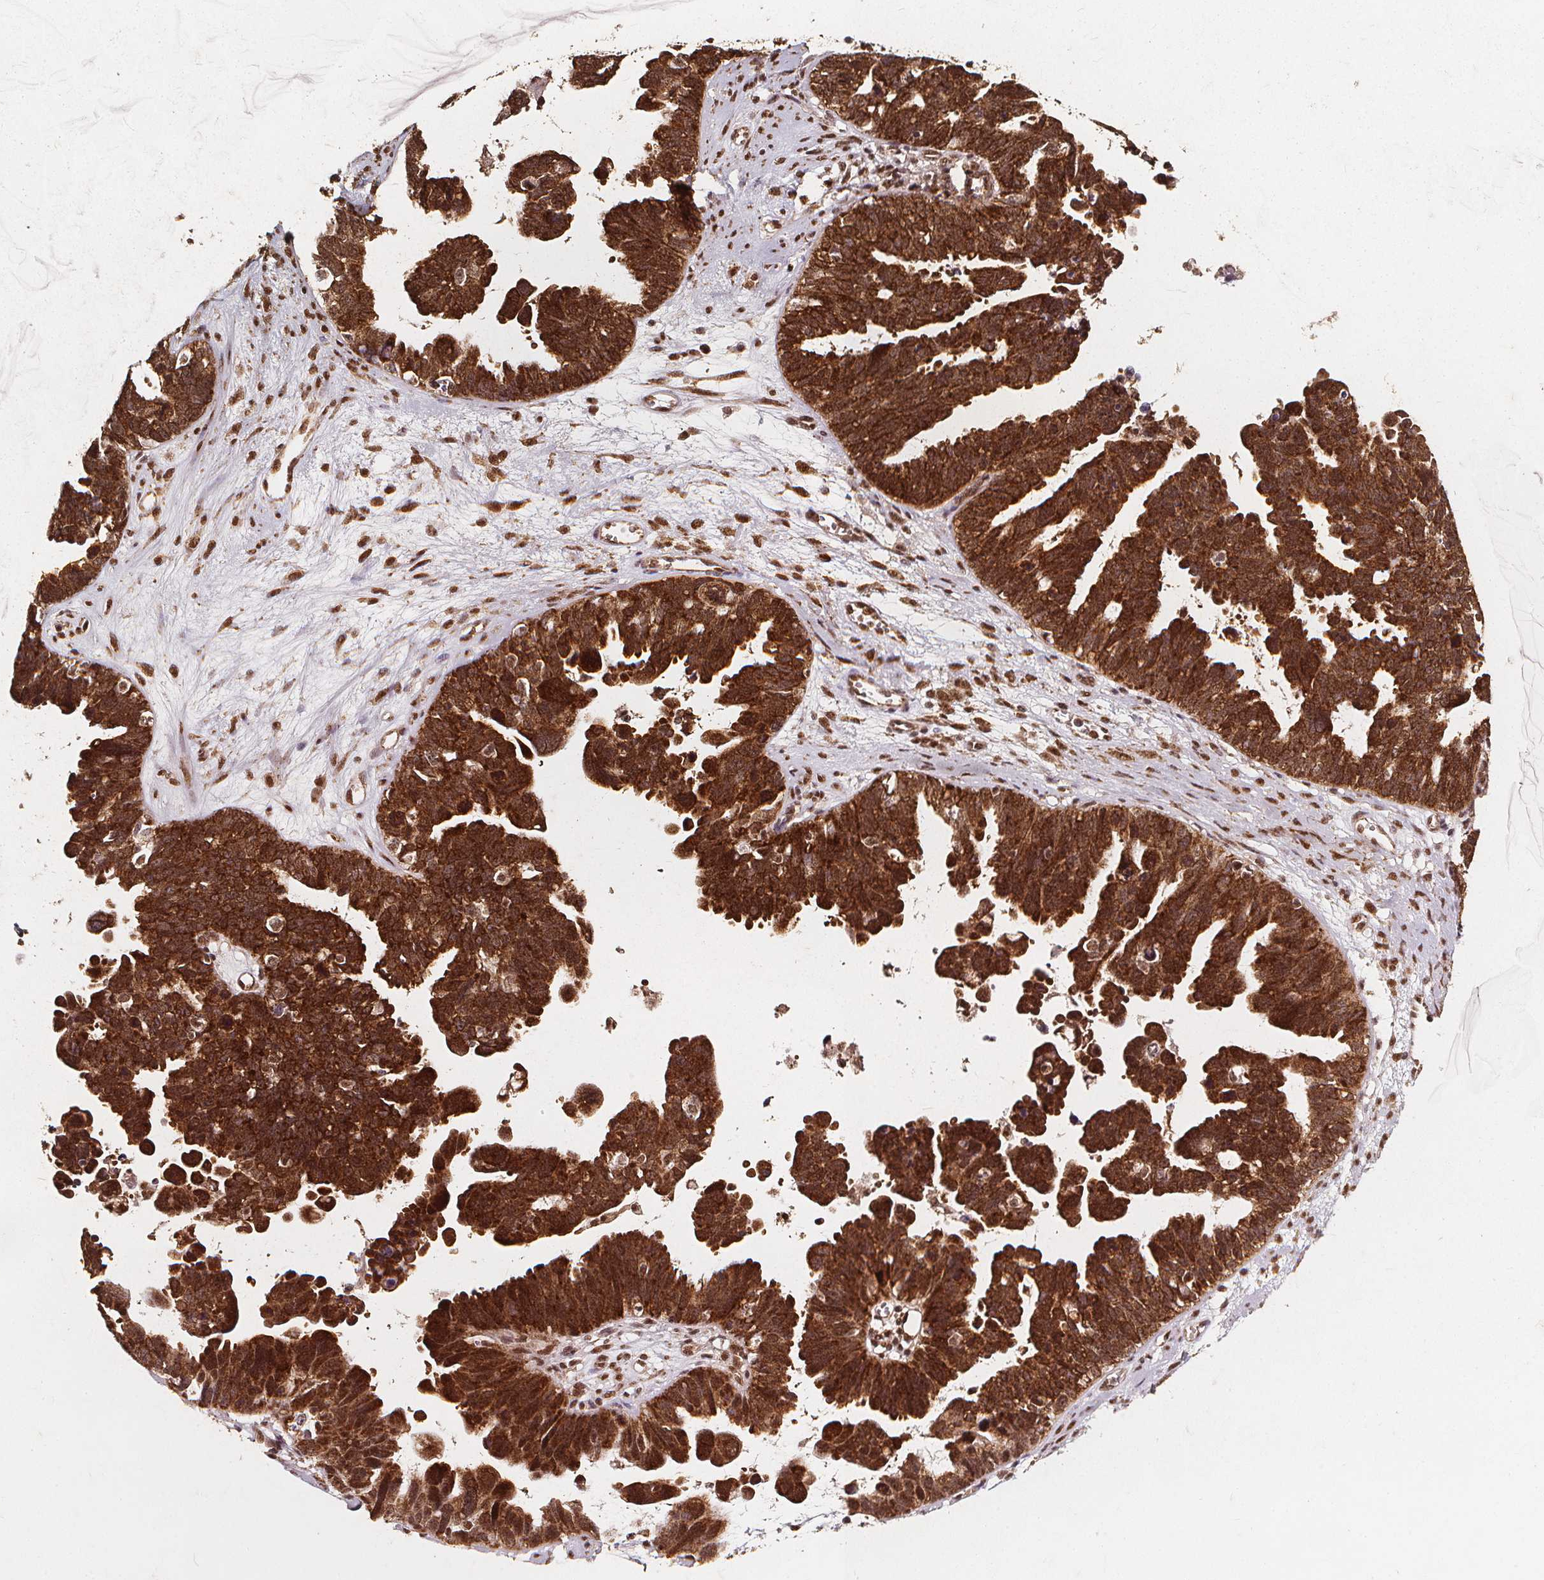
{"staining": {"intensity": "strong", "quantity": ">75%", "location": "cytoplasmic/membranous,nuclear"}, "tissue": "ovarian cancer", "cell_type": "Tumor cells", "image_type": "cancer", "snomed": [{"axis": "morphology", "description": "Cystadenocarcinoma, serous, NOS"}, {"axis": "topography", "description": "Ovary"}], "caption": "The photomicrograph demonstrates a brown stain indicating the presence of a protein in the cytoplasmic/membranous and nuclear of tumor cells in ovarian cancer (serous cystadenocarcinoma).", "gene": "SMN1", "patient": {"sex": "female", "age": 60}}